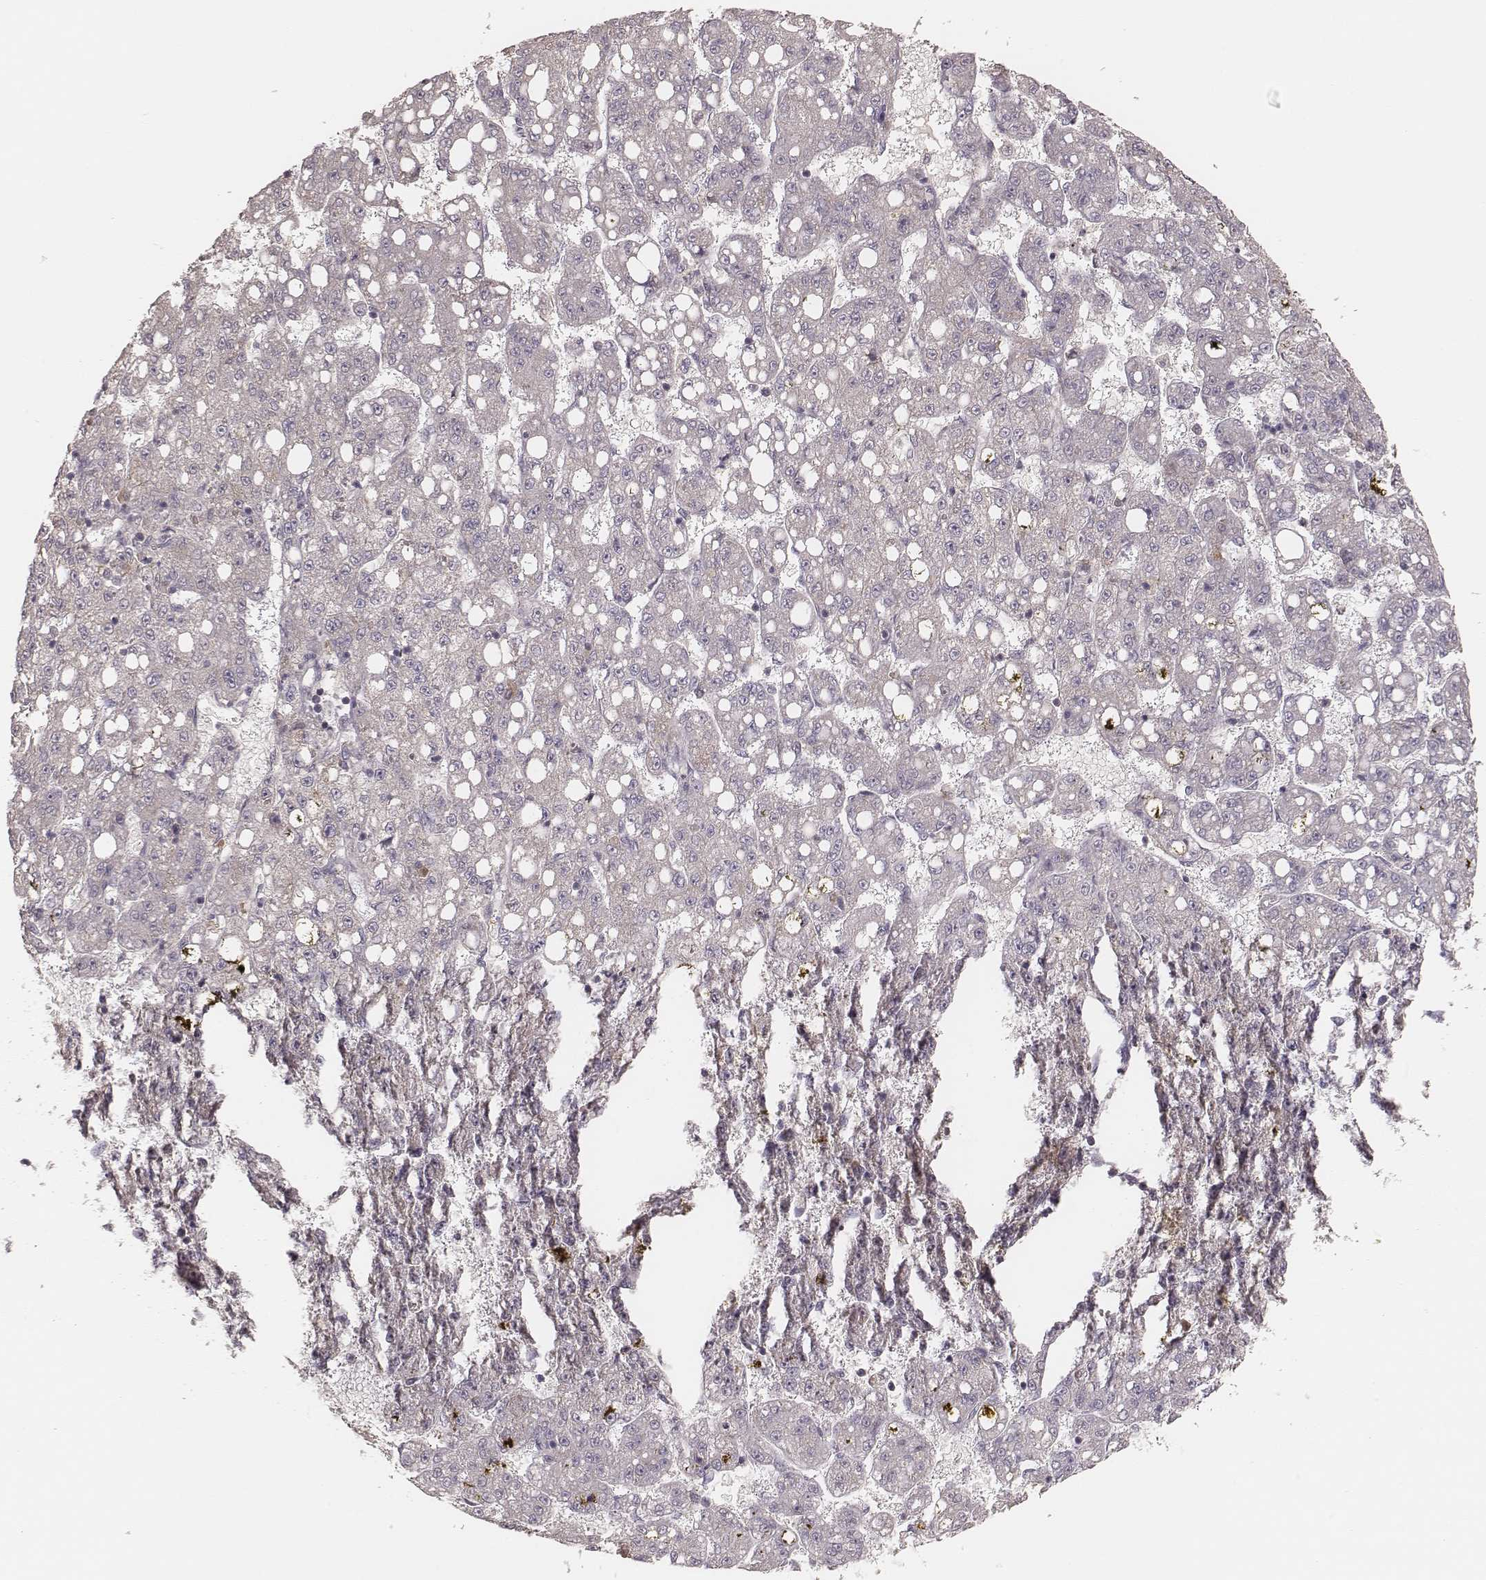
{"staining": {"intensity": "negative", "quantity": "none", "location": "none"}, "tissue": "liver cancer", "cell_type": "Tumor cells", "image_type": "cancer", "snomed": [{"axis": "morphology", "description": "Carcinoma, Hepatocellular, NOS"}, {"axis": "topography", "description": "Liver"}], "caption": "Immunohistochemistry image of neoplastic tissue: human liver hepatocellular carcinoma stained with DAB (3,3'-diaminobenzidine) shows no significant protein positivity in tumor cells.", "gene": "CARS1", "patient": {"sex": "female", "age": 65}}